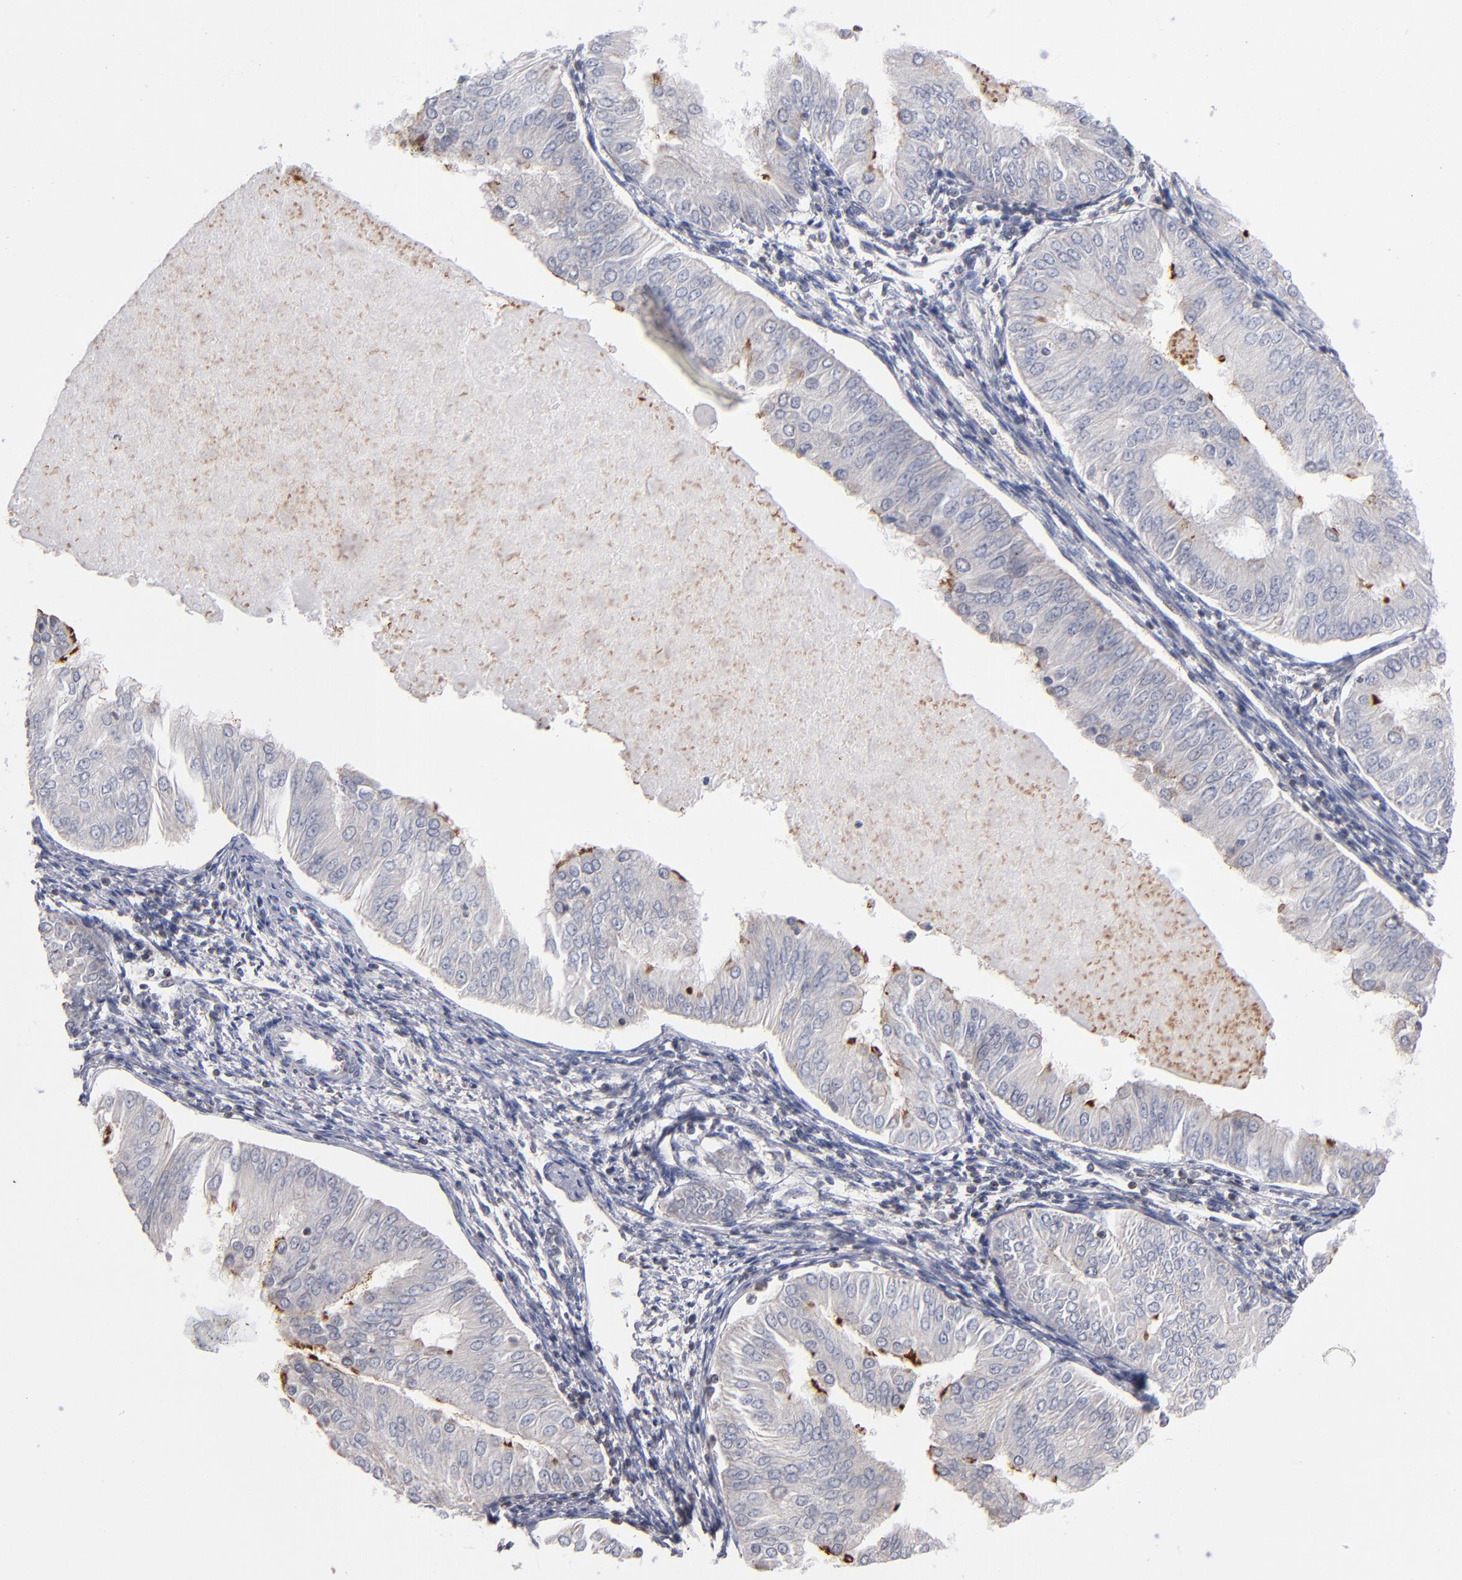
{"staining": {"intensity": "negative", "quantity": "none", "location": "none"}, "tissue": "endometrial cancer", "cell_type": "Tumor cells", "image_type": "cancer", "snomed": [{"axis": "morphology", "description": "Adenocarcinoma, NOS"}, {"axis": "topography", "description": "Endometrium"}], "caption": "Tumor cells are negative for protein expression in human endometrial cancer.", "gene": "ODF2", "patient": {"sex": "female", "age": 53}}